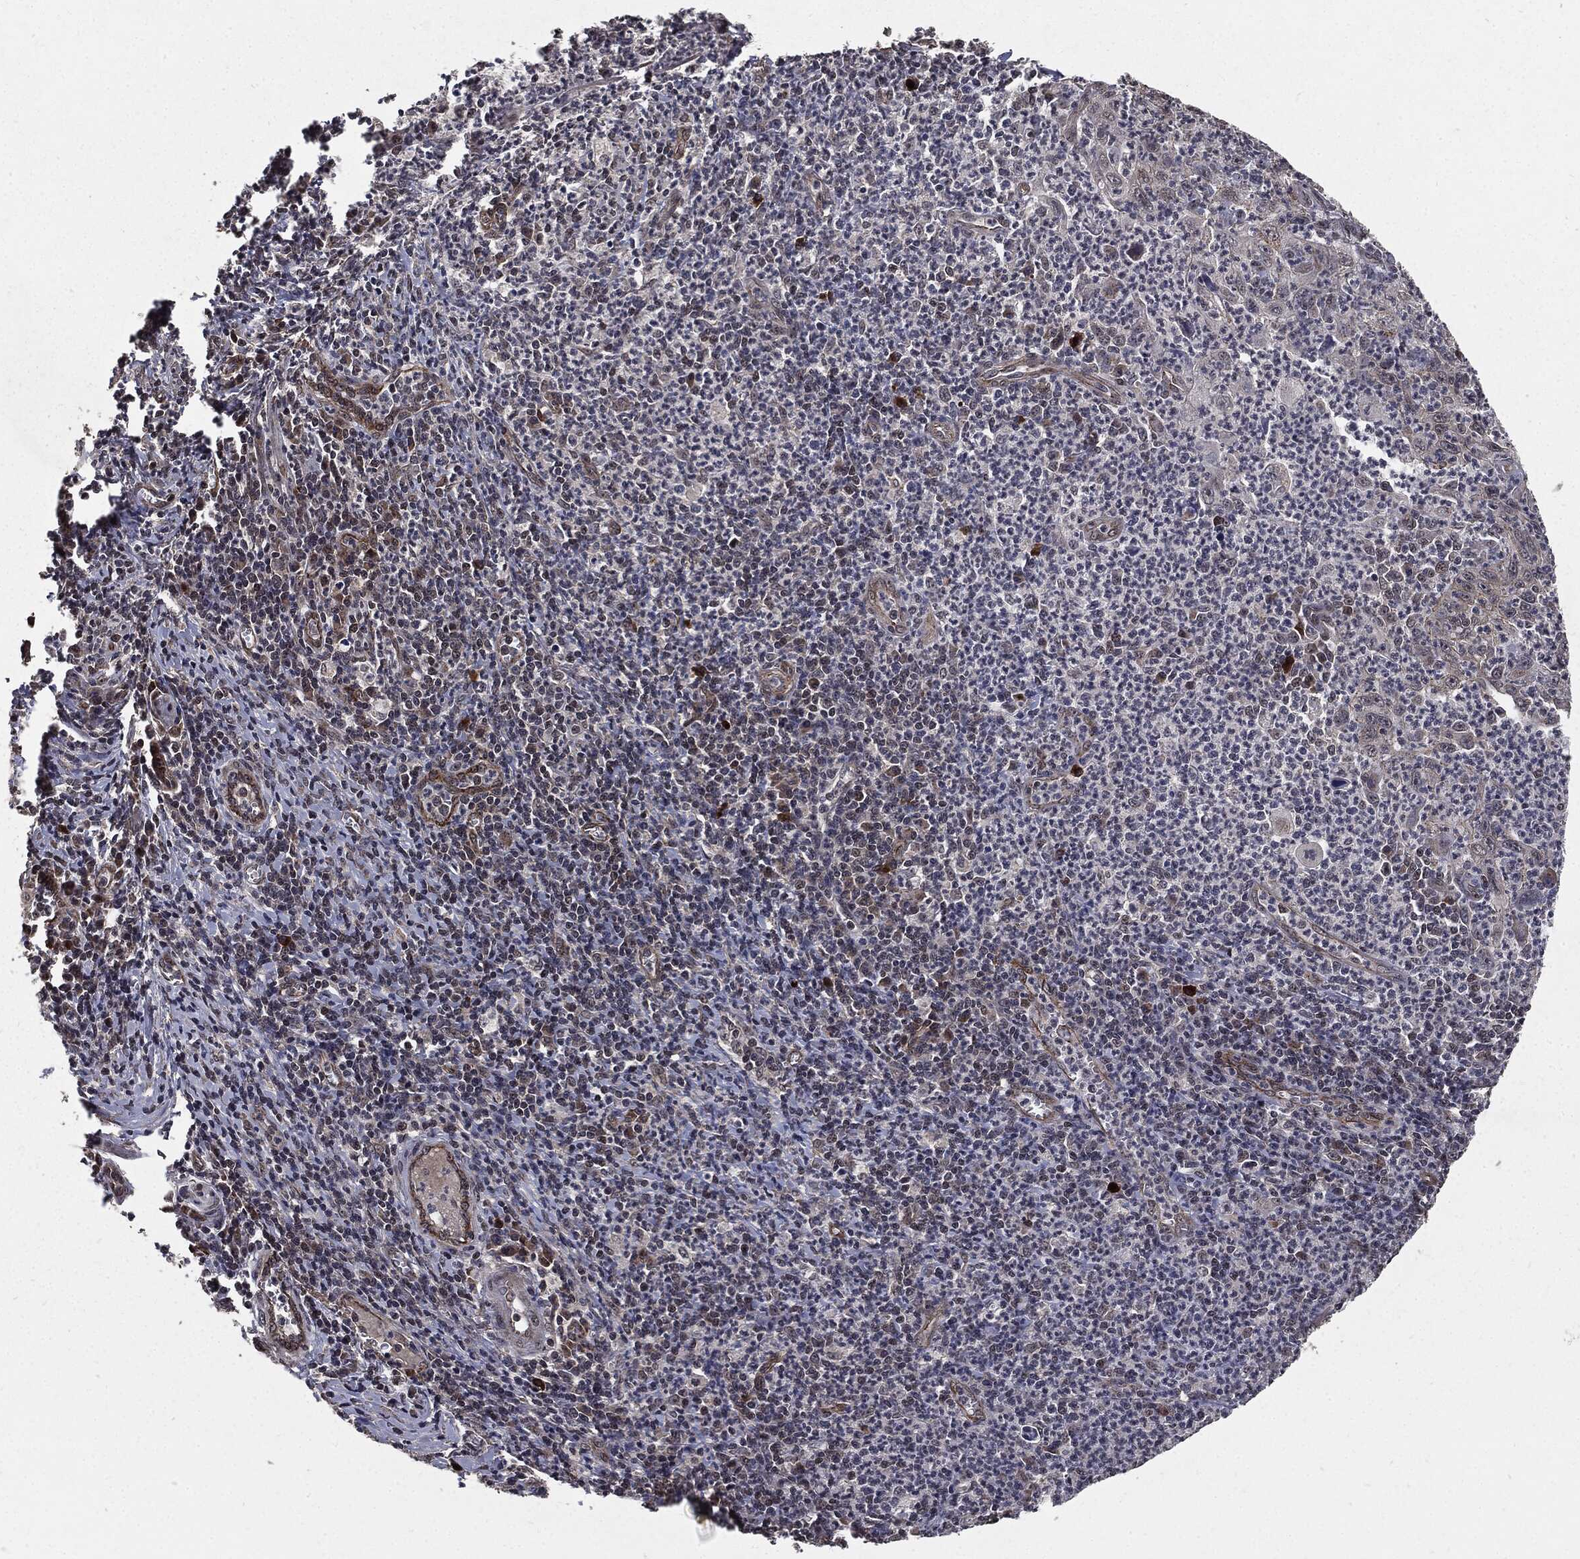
{"staining": {"intensity": "moderate", "quantity": "<25%", "location": "cytoplasmic/membranous"}, "tissue": "cervical cancer", "cell_type": "Tumor cells", "image_type": "cancer", "snomed": [{"axis": "morphology", "description": "Squamous cell carcinoma, NOS"}, {"axis": "topography", "description": "Cervix"}], "caption": "Protein staining shows moderate cytoplasmic/membranous positivity in about <25% of tumor cells in cervical cancer.", "gene": "PTPA", "patient": {"sex": "female", "age": 26}}